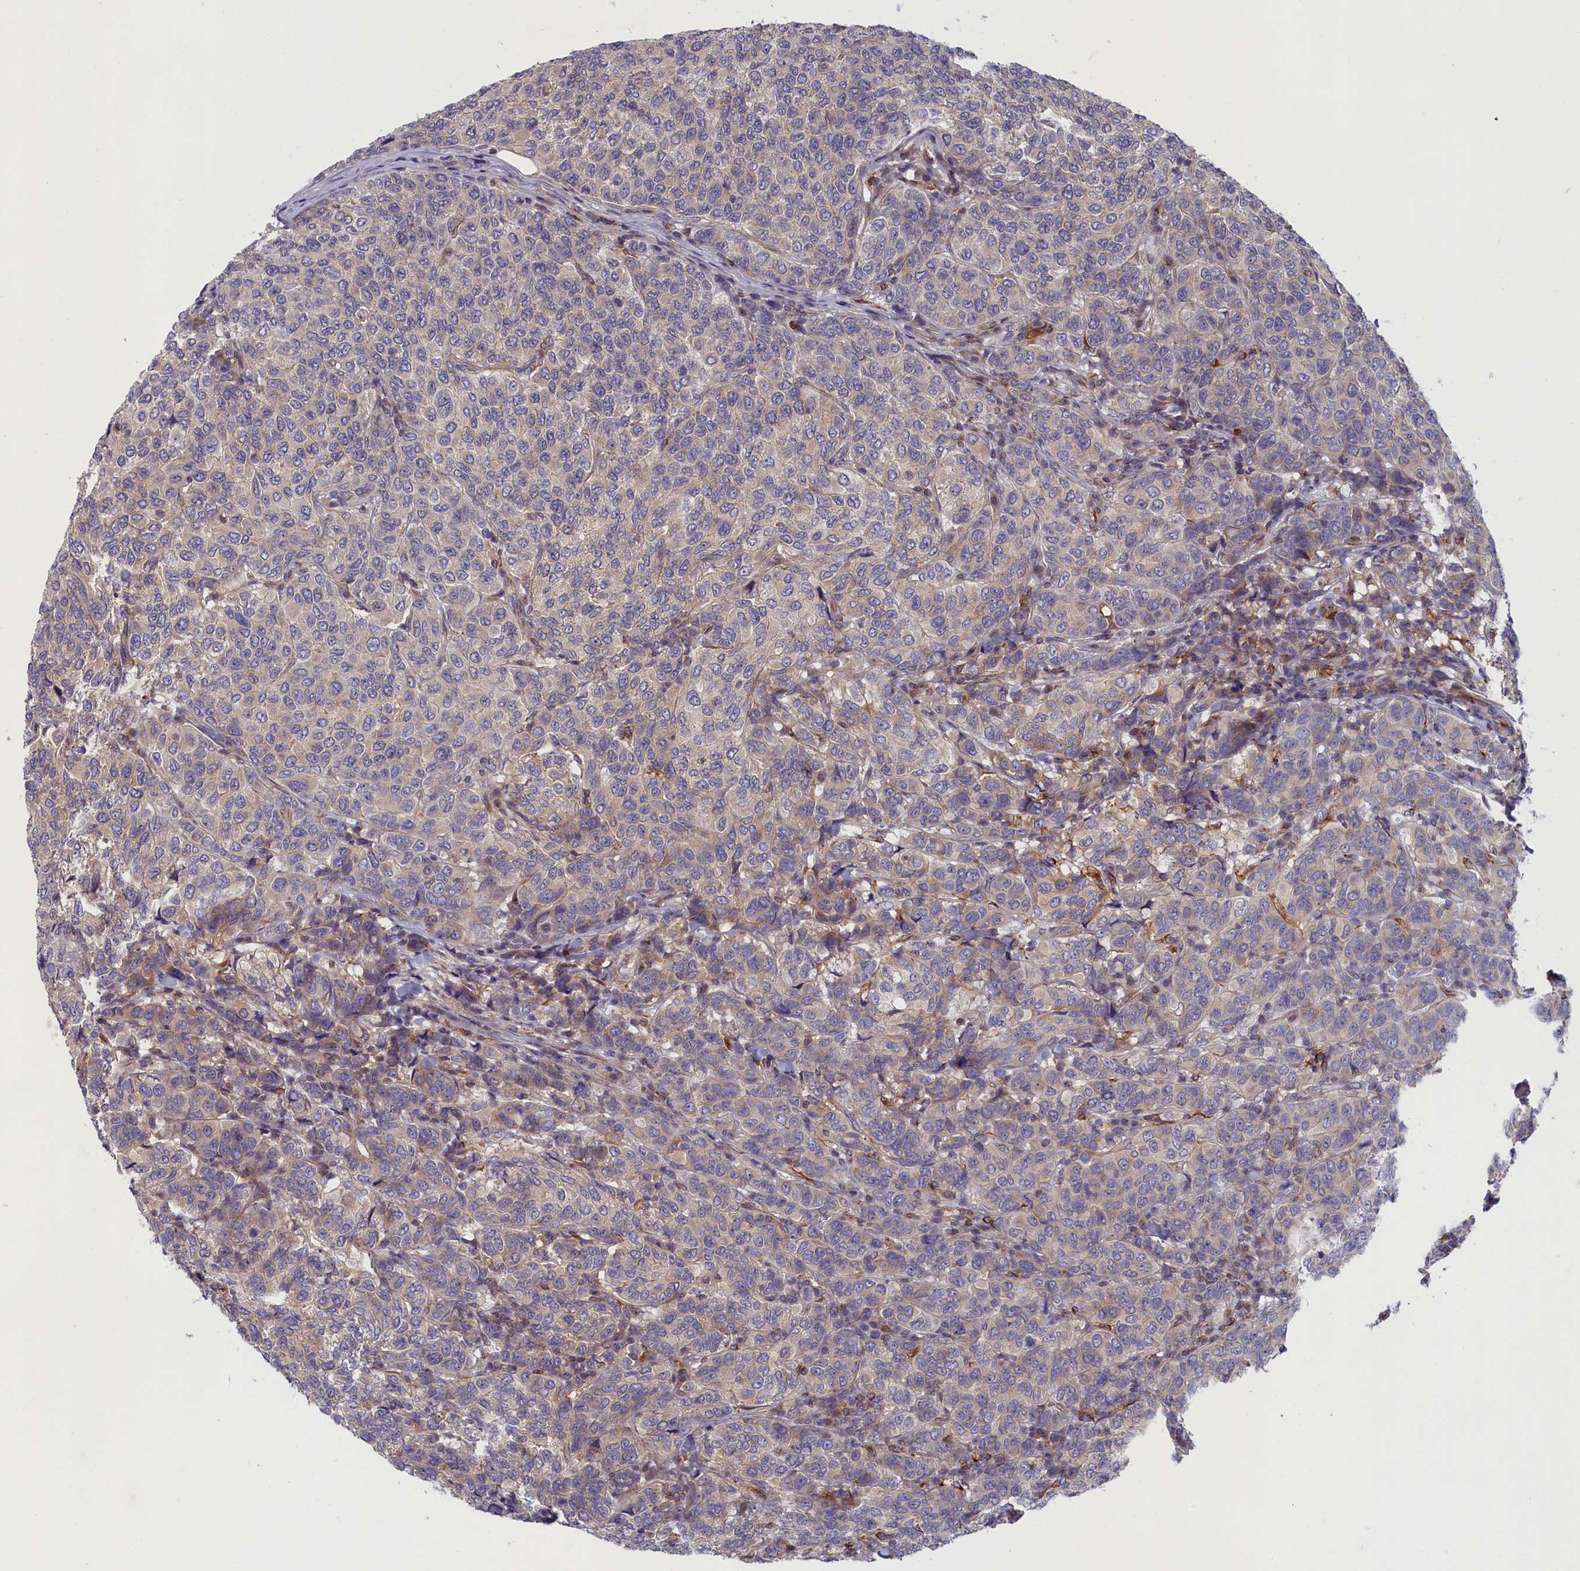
{"staining": {"intensity": "weak", "quantity": "<25%", "location": "cytoplasmic/membranous"}, "tissue": "breast cancer", "cell_type": "Tumor cells", "image_type": "cancer", "snomed": [{"axis": "morphology", "description": "Duct carcinoma"}, {"axis": "topography", "description": "Breast"}], "caption": "The photomicrograph reveals no staining of tumor cells in breast infiltrating ductal carcinoma.", "gene": "NOL10", "patient": {"sex": "female", "age": 55}}